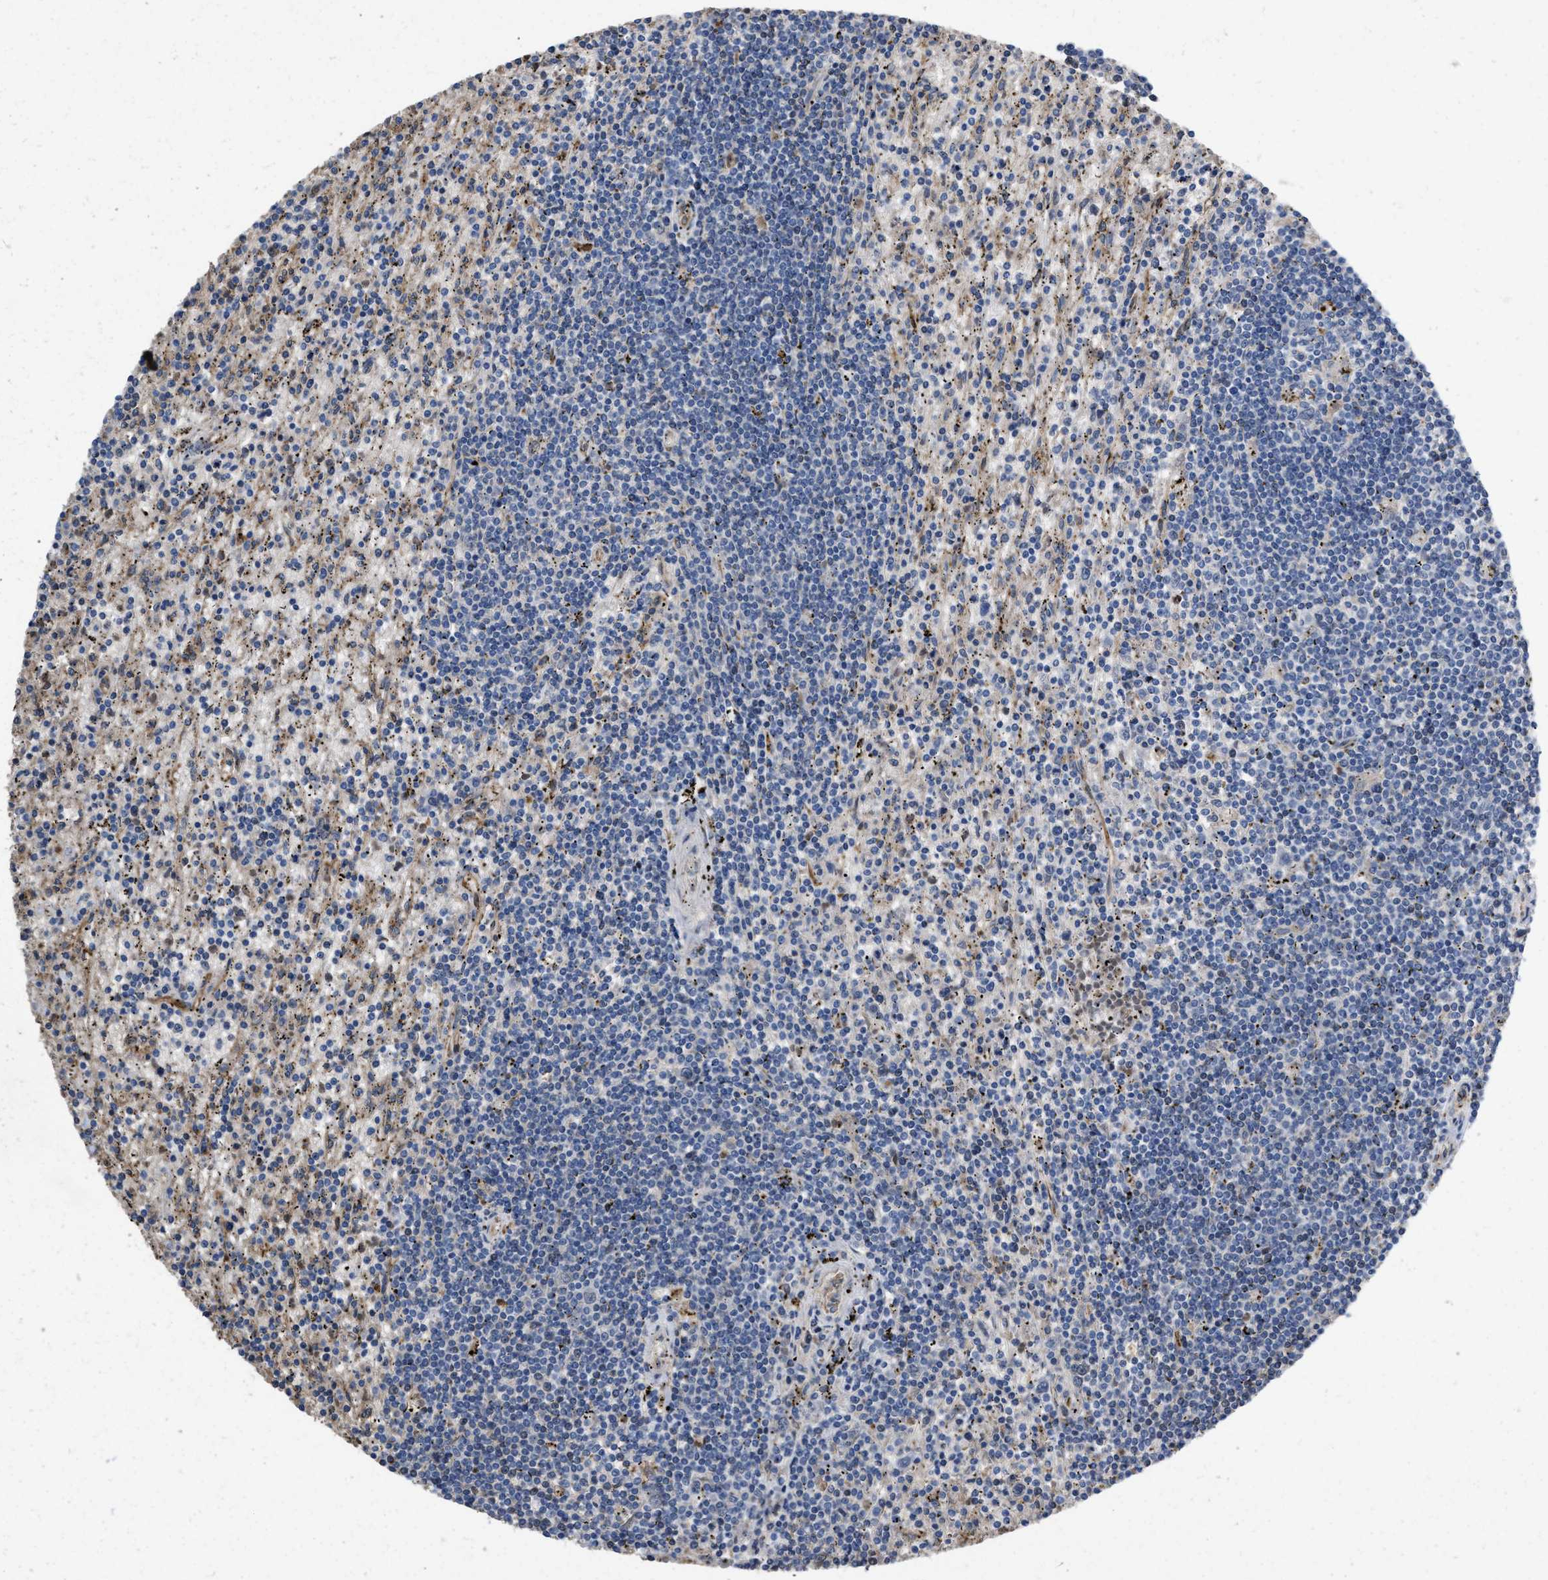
{"staining": {"intensity": "negative", "quantity": "none", "location": "none"}, "tissue": "lymphoma", "cell_type": "Tumor cells", "image_type": "cancer", "snomed": [{"axis": "morphology", "description": "Malignant lymphoma, non-Hodgkin's type, Low grade"}, {"axis": "topography", "description": "Spleen"}], "caption": "A micrograph of human low-grade malignant lymphoma, non-Hodgkin's type is negative for staining in tumor cells.", "gene": "SLC4A11", "patient": {"sex": "male", "age": 76}}